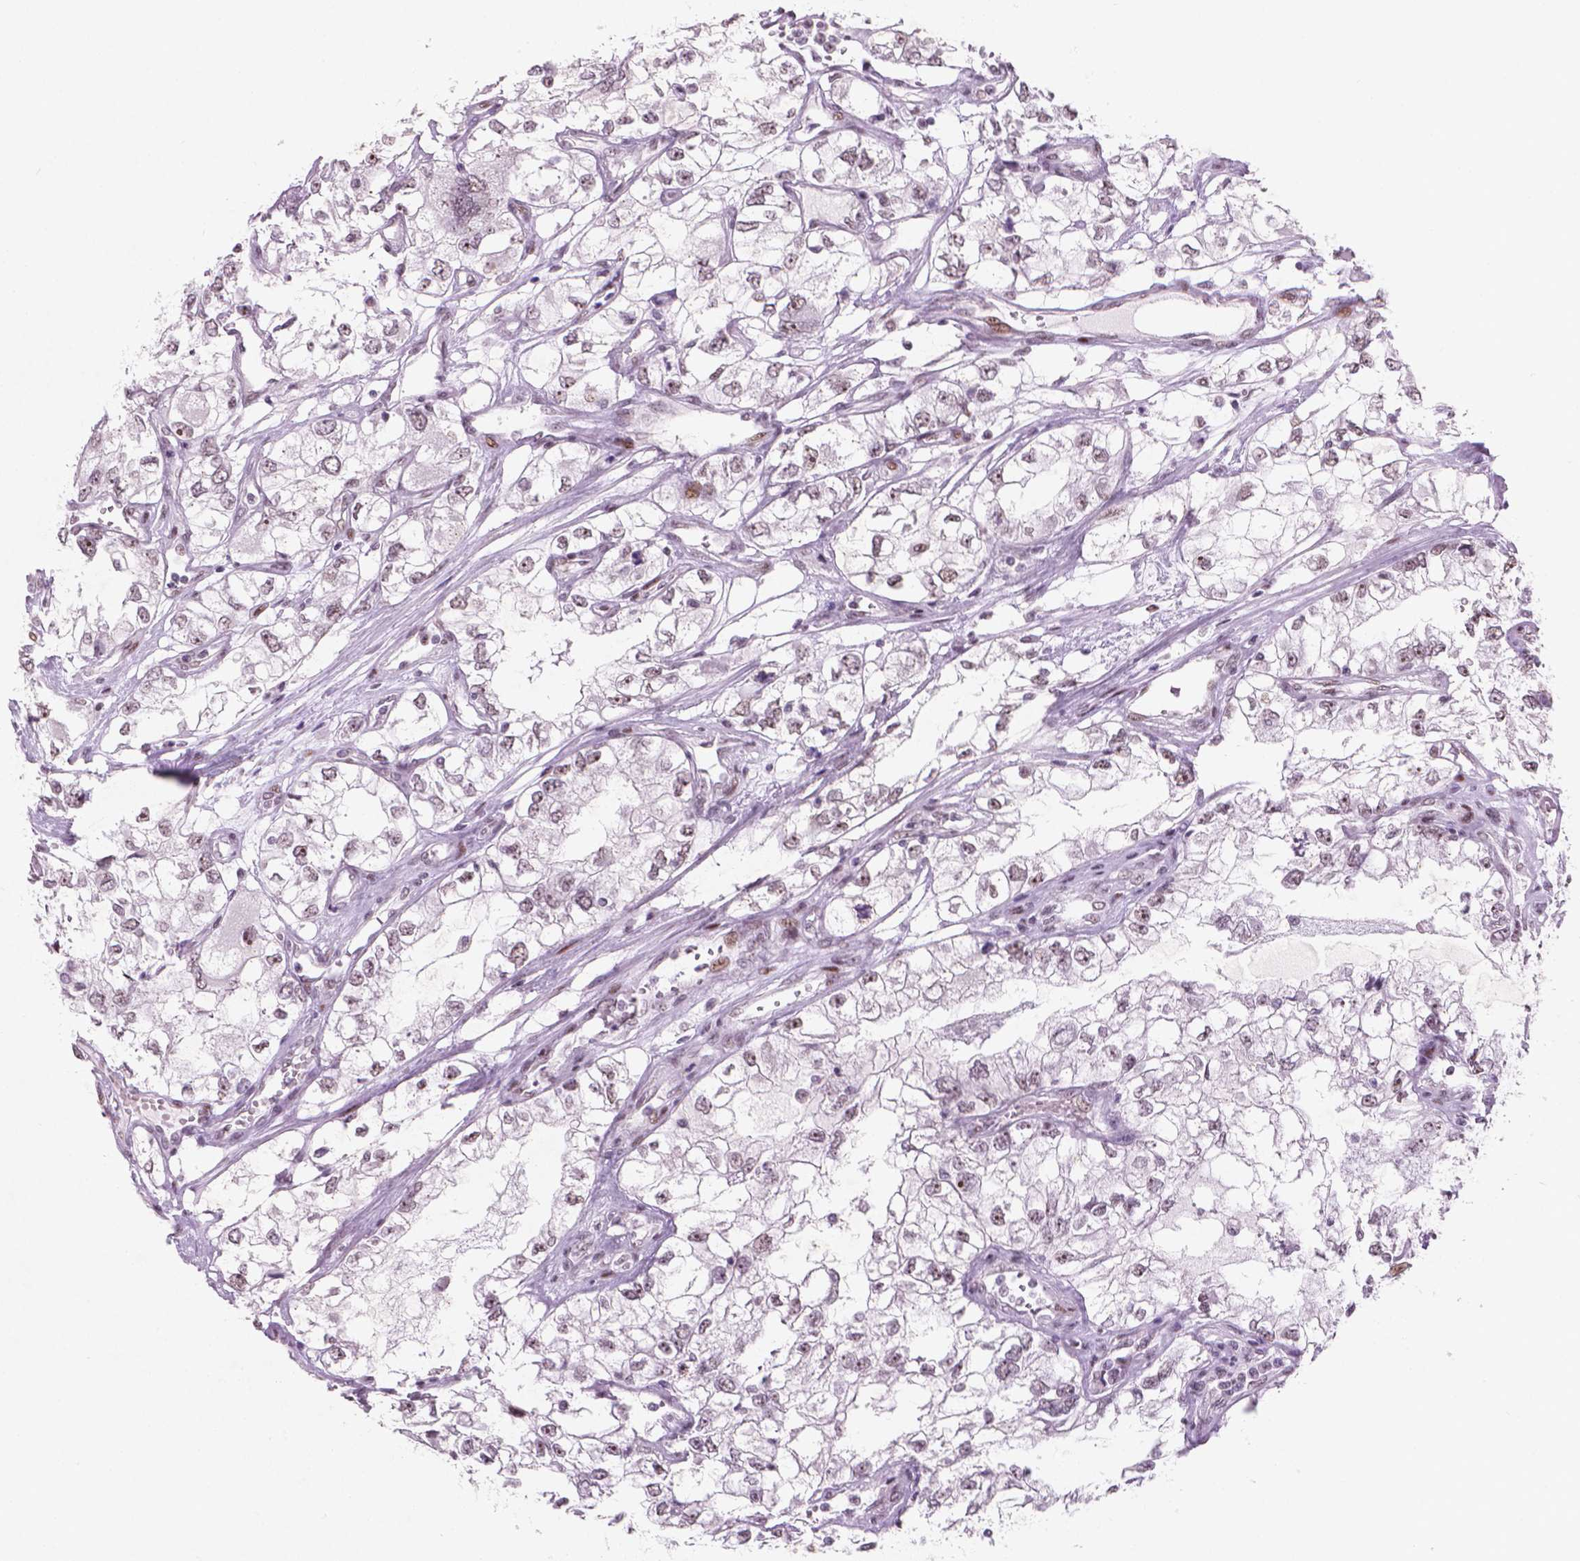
{"staining": {"intensity": "weak", "quantity": "25%-75%", "location": "nuclear"}, "tissue": "renal cancer", "cell_type": "Tumor cells", "image_type": "cancer", "snomed": [{"axis": "morphology", "description": "Adenocarcinoma, NOS"}, {"axis": "topography", "description": "Kidney"}], "caption": "A high-resolution micrograph shows immunohistochemistry staining of renal adenocarcinoma, which displays weak nuclear expression in about 25%-75% of tumor cells.", "gene": "HES7", "patient": {"sex": "female", "age": 59}}